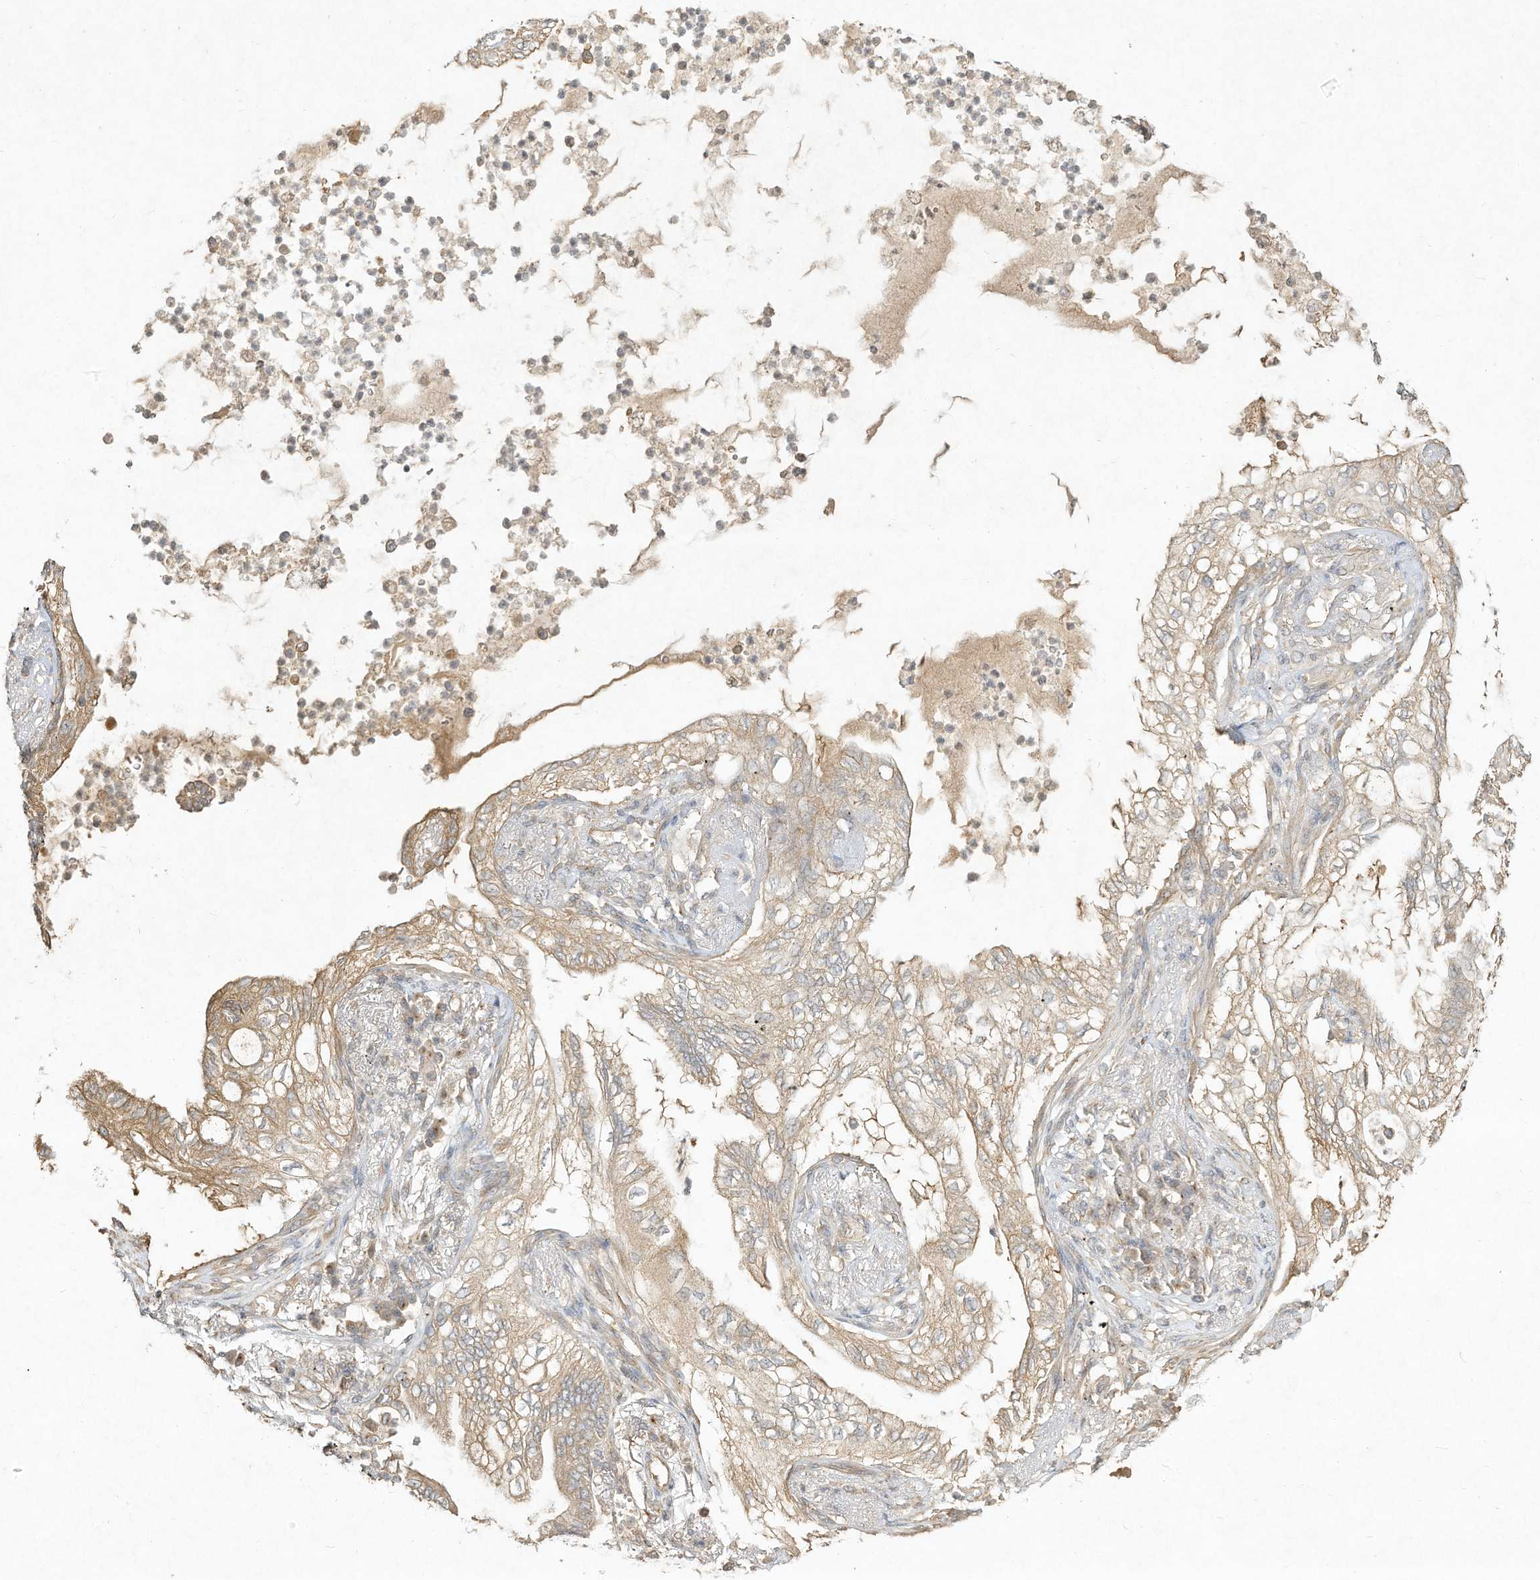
{"staining": {"intensity": "moderate", "quantity": "<25%", "location": "cytoplasmic/membranous"}, "tissue": "lung cancer", "cell_type": "Tumor cells", "image_type": "cancer", "snomed": [{"axis": "morphology", "description": "Normal tissue, NOS"}, {"axis": "morphology", "description": "Adenocarcinoma, NOS"}, {"axis": "topography", "description": "Bronchus"}, {"axis": "topography", "description": "Lung"}], "caption": "Moderate cytoplasmic/membranous protein staining is identified in about <25% of tumor cells in lung cancer (adenocarcinoma).", "gene": "DYNC1I2", "patient": {"sex": "female", "age": 70}}